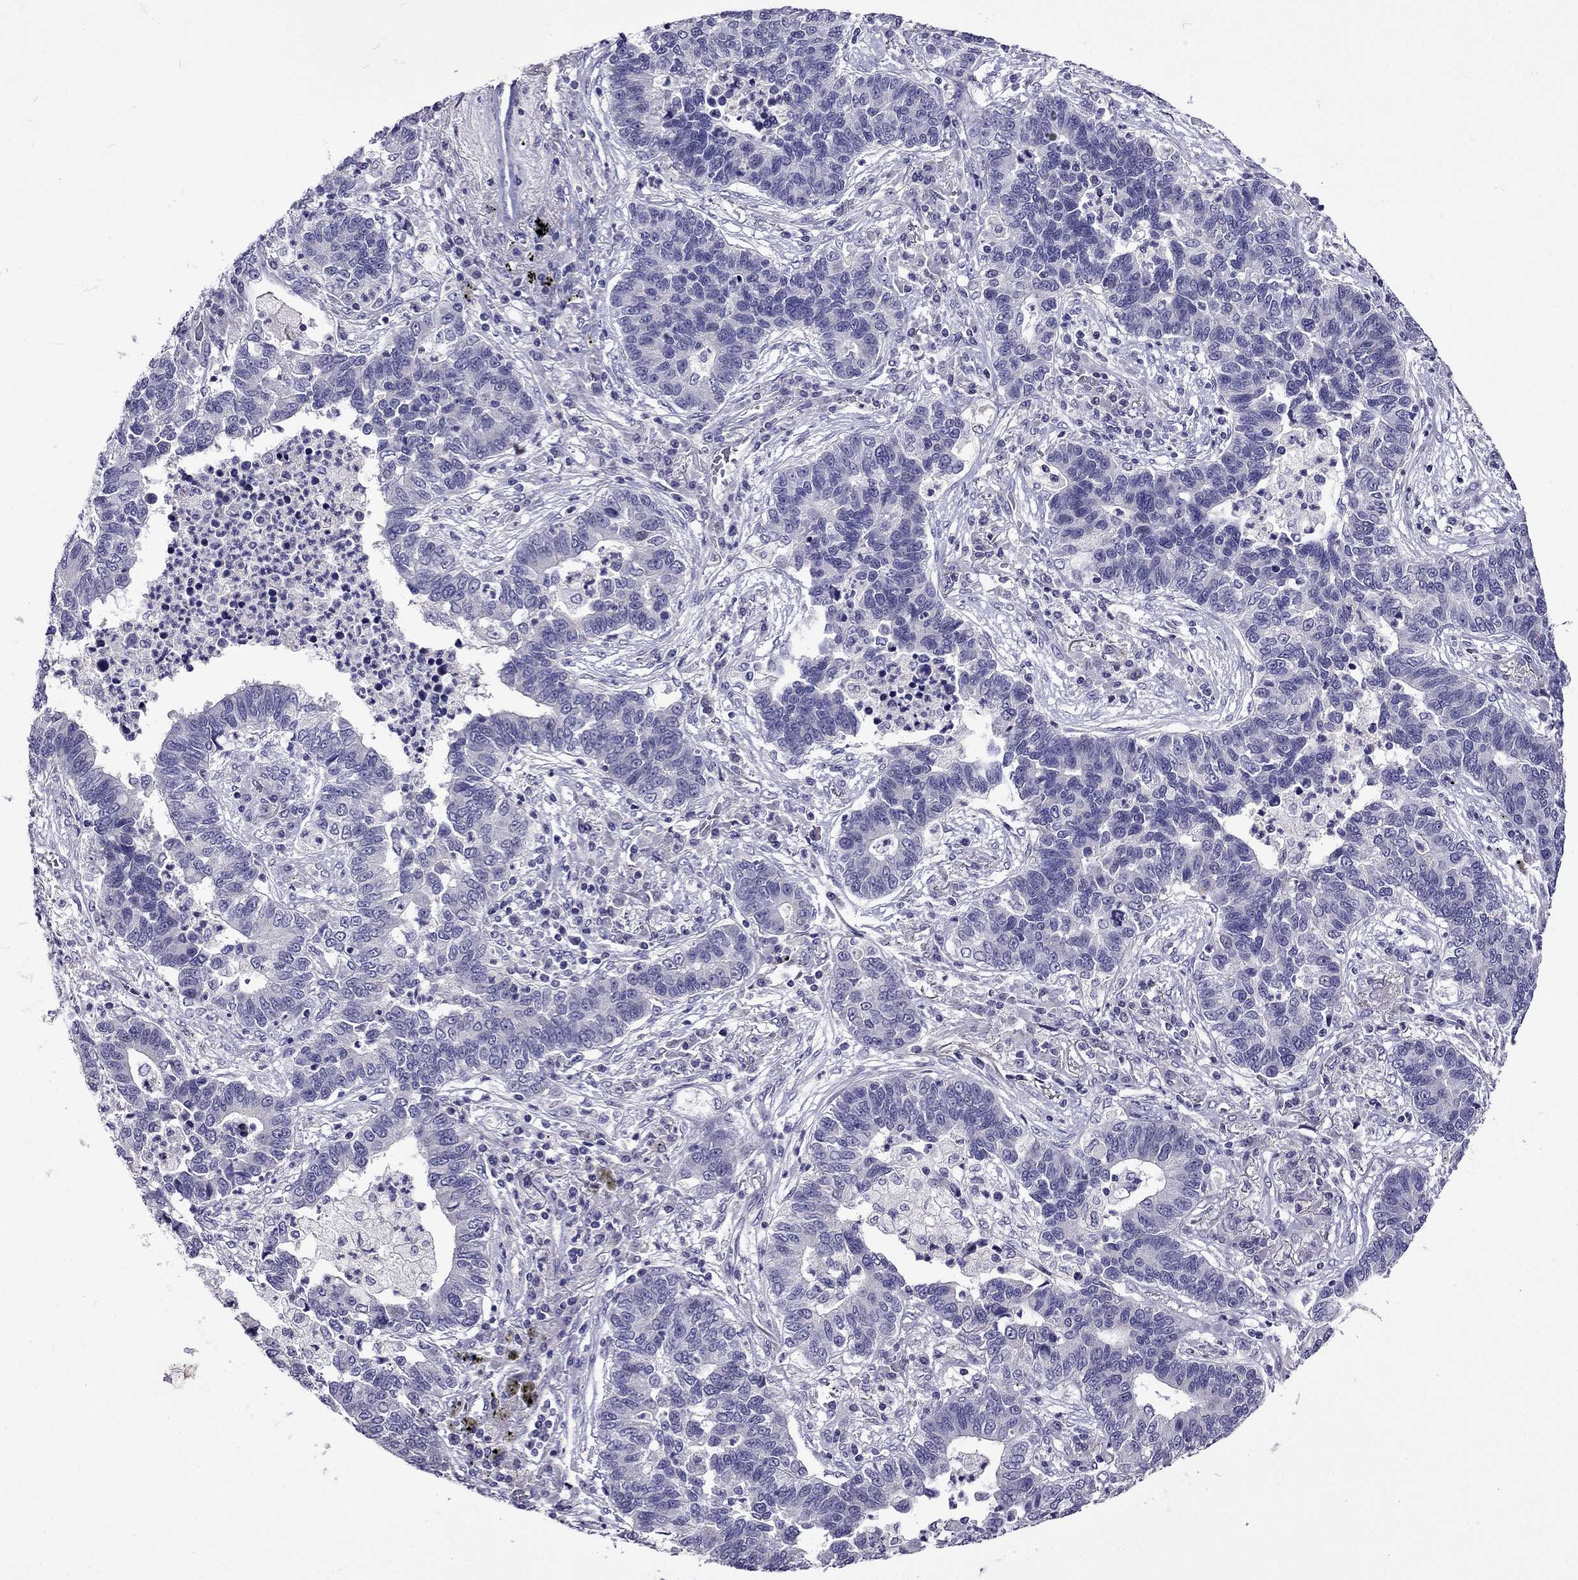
{"staining": {"intensity": "negative", "quantity": "none", "location": "none"}, "tissue": "lung cancer", "cell_type": "Tumor cells", "image_type": "cancer", "snomed": [{"axis": "morphology", "description": "Adenocarcinoma, NOS"}, {"axis": "topography", "description": "Lung"}], "caption": "An immunohistochemistry micrograph of lung adenocarcinoma is shown. There is no staining in tumor cells of lung adenocarcinoma.", "gene": "SPTBN4", "patient": {"sex": "female", "age": 57}}